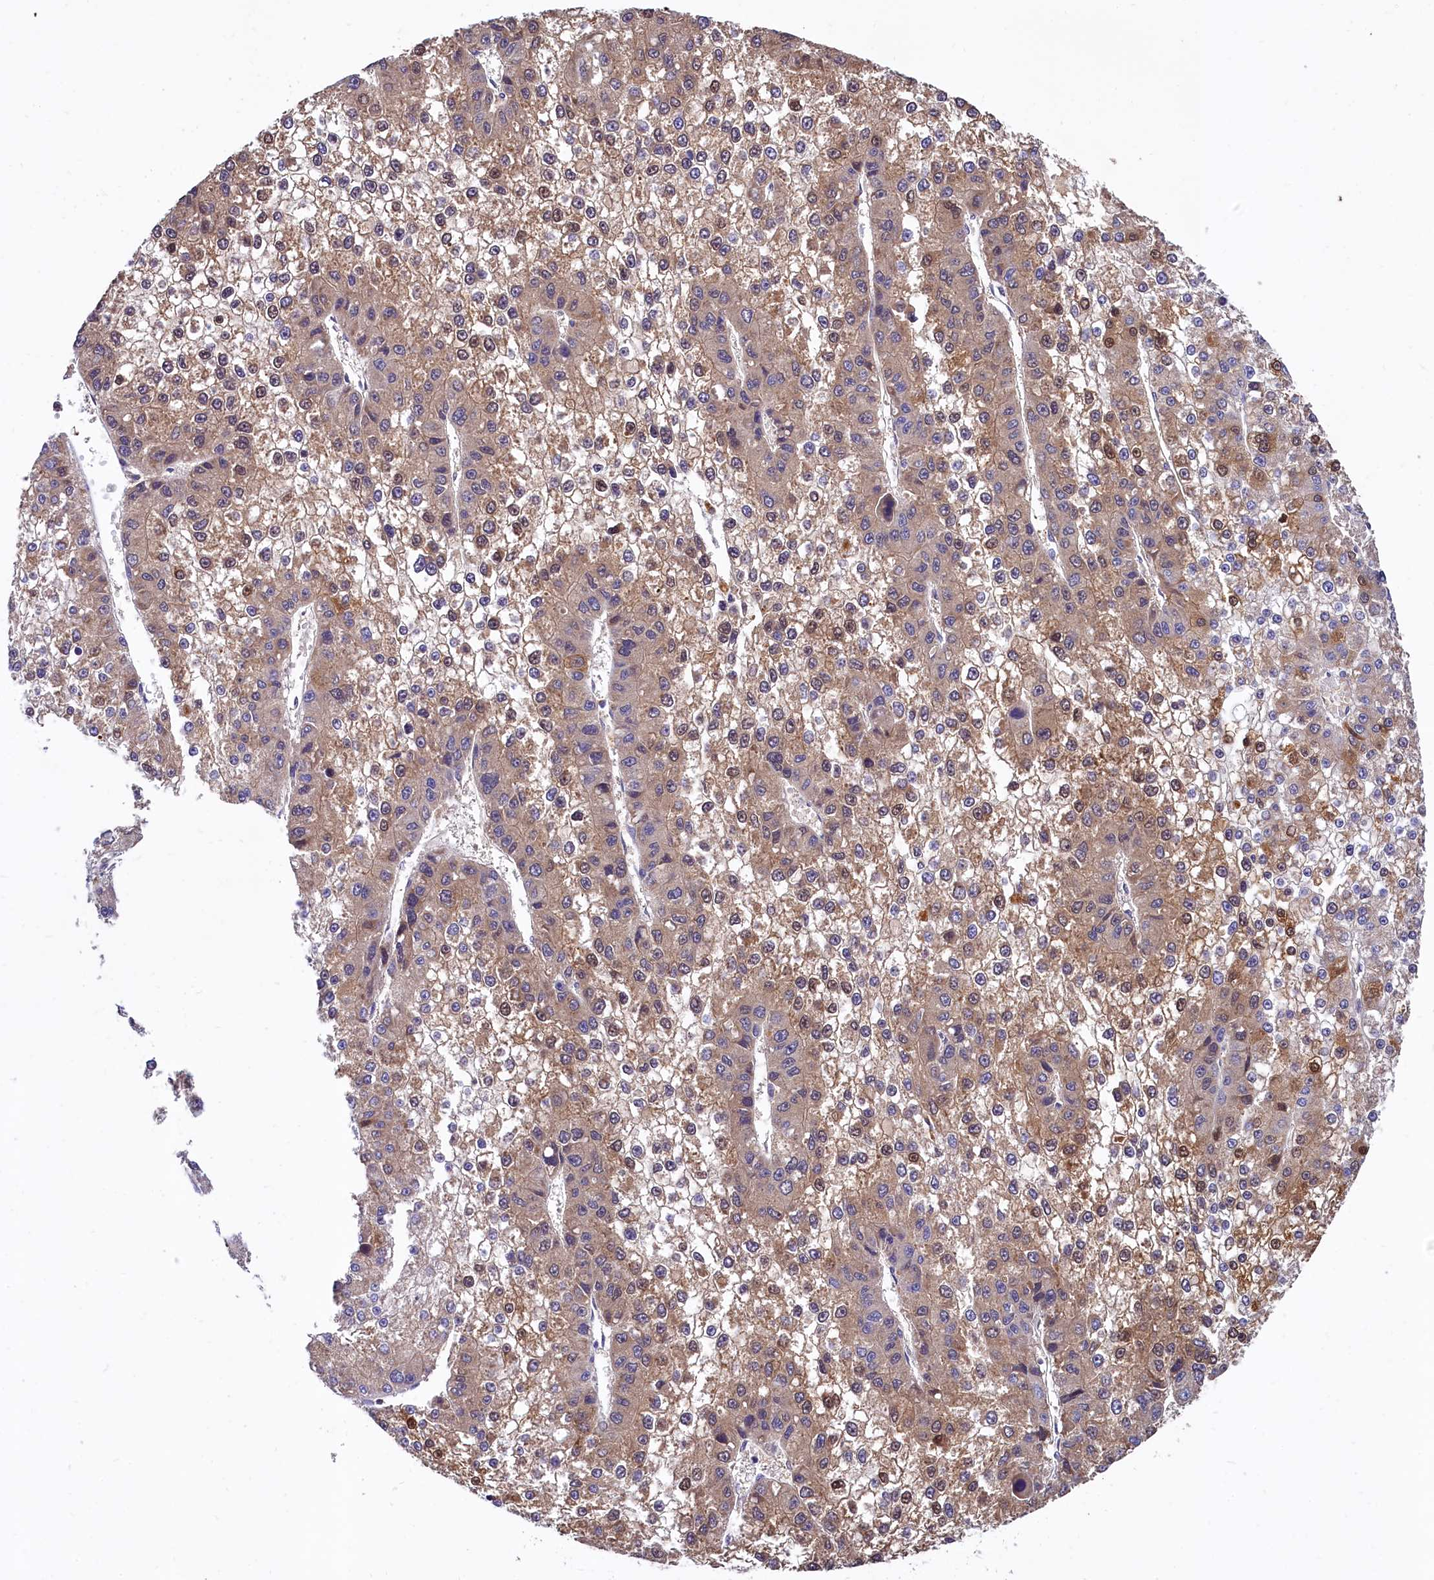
{"staining": {"intensity": "weak", "quantity": ">75%", "location": "cytoplasmic/membranous,nuclear"}, "tissue": "liver cancer", "cell_type": "Tumor cells", "image_type": "cancer", "snomed": [{"axis": "morphology", "description": "Carcinoma, Hepatocellular, NOS"}, {"axis": "topography", "description": "Liver"}], "caption": "A high-resolution histopathology image shows immunohistochemistry staining of liver cancer (hepatocellular carcinoma), which demonstrates weak cytoplasmic/membranous and nuclear expression in approximately >75% of tumor cells.", "gene": "EPS8L2", "patient": {"sex": "female", "age": 73}}